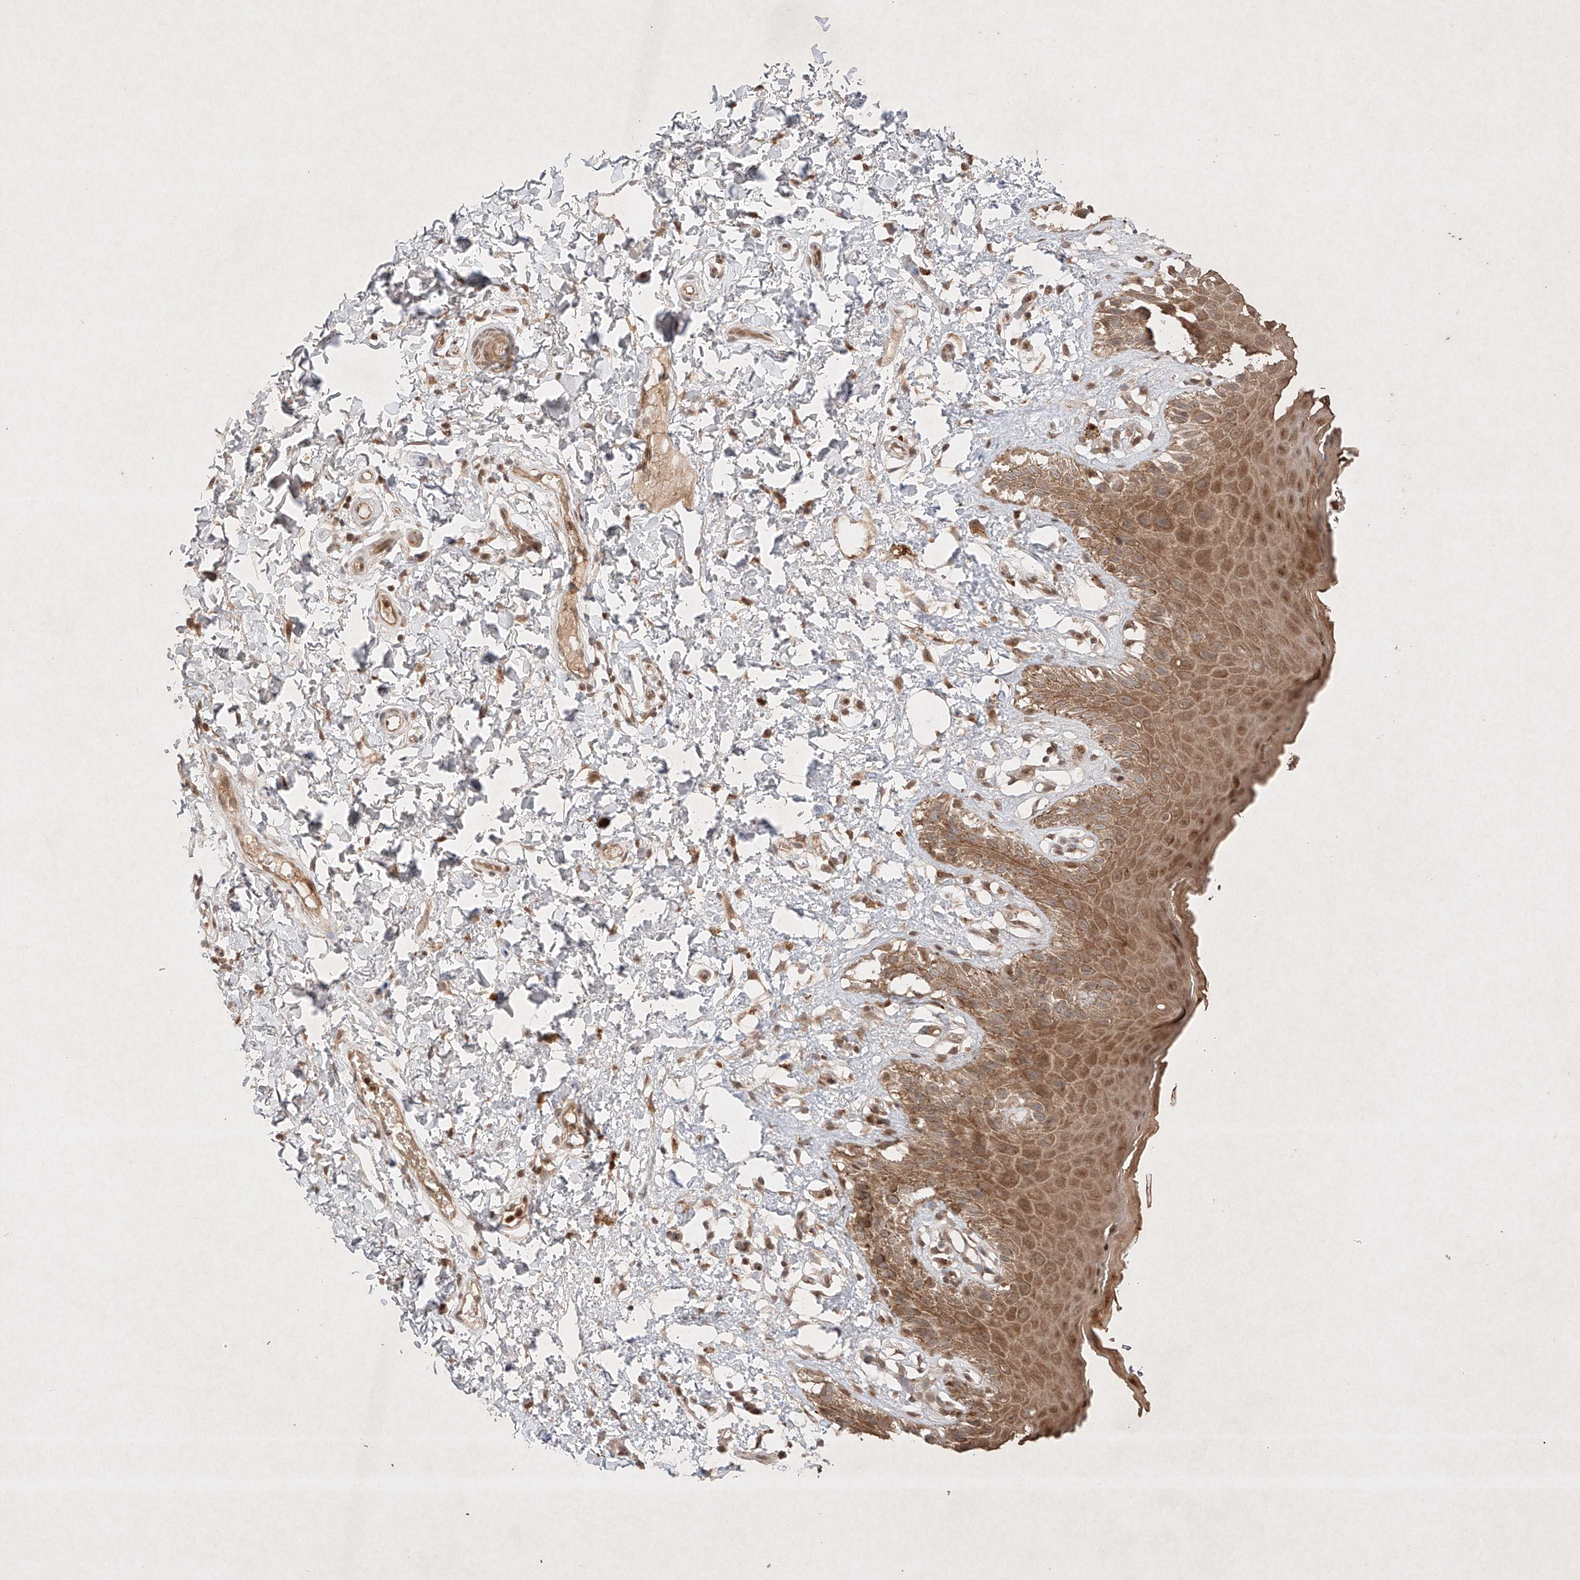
{"staining": {"intensity": "moderate", "quantity": ">75%", "location": "cytoplasmic/membranous,nuclear"}, "tissue": "skin", "cell_type": "Epidermal cells", "image_type": "normal", "snomed": [{"axis": "morphology", "description": "Normal tissue, NOS"}, {"axis": "topography", "description": "Anal"}], "caption": "Epidermal cells reveal medium levels of moderate cytoplasmic/membranous,nuclear positivity in approximately >75% of cells in unremarkable skin.", "gene": "RNF31", "patient": {"sex": "male", "age": 44}}